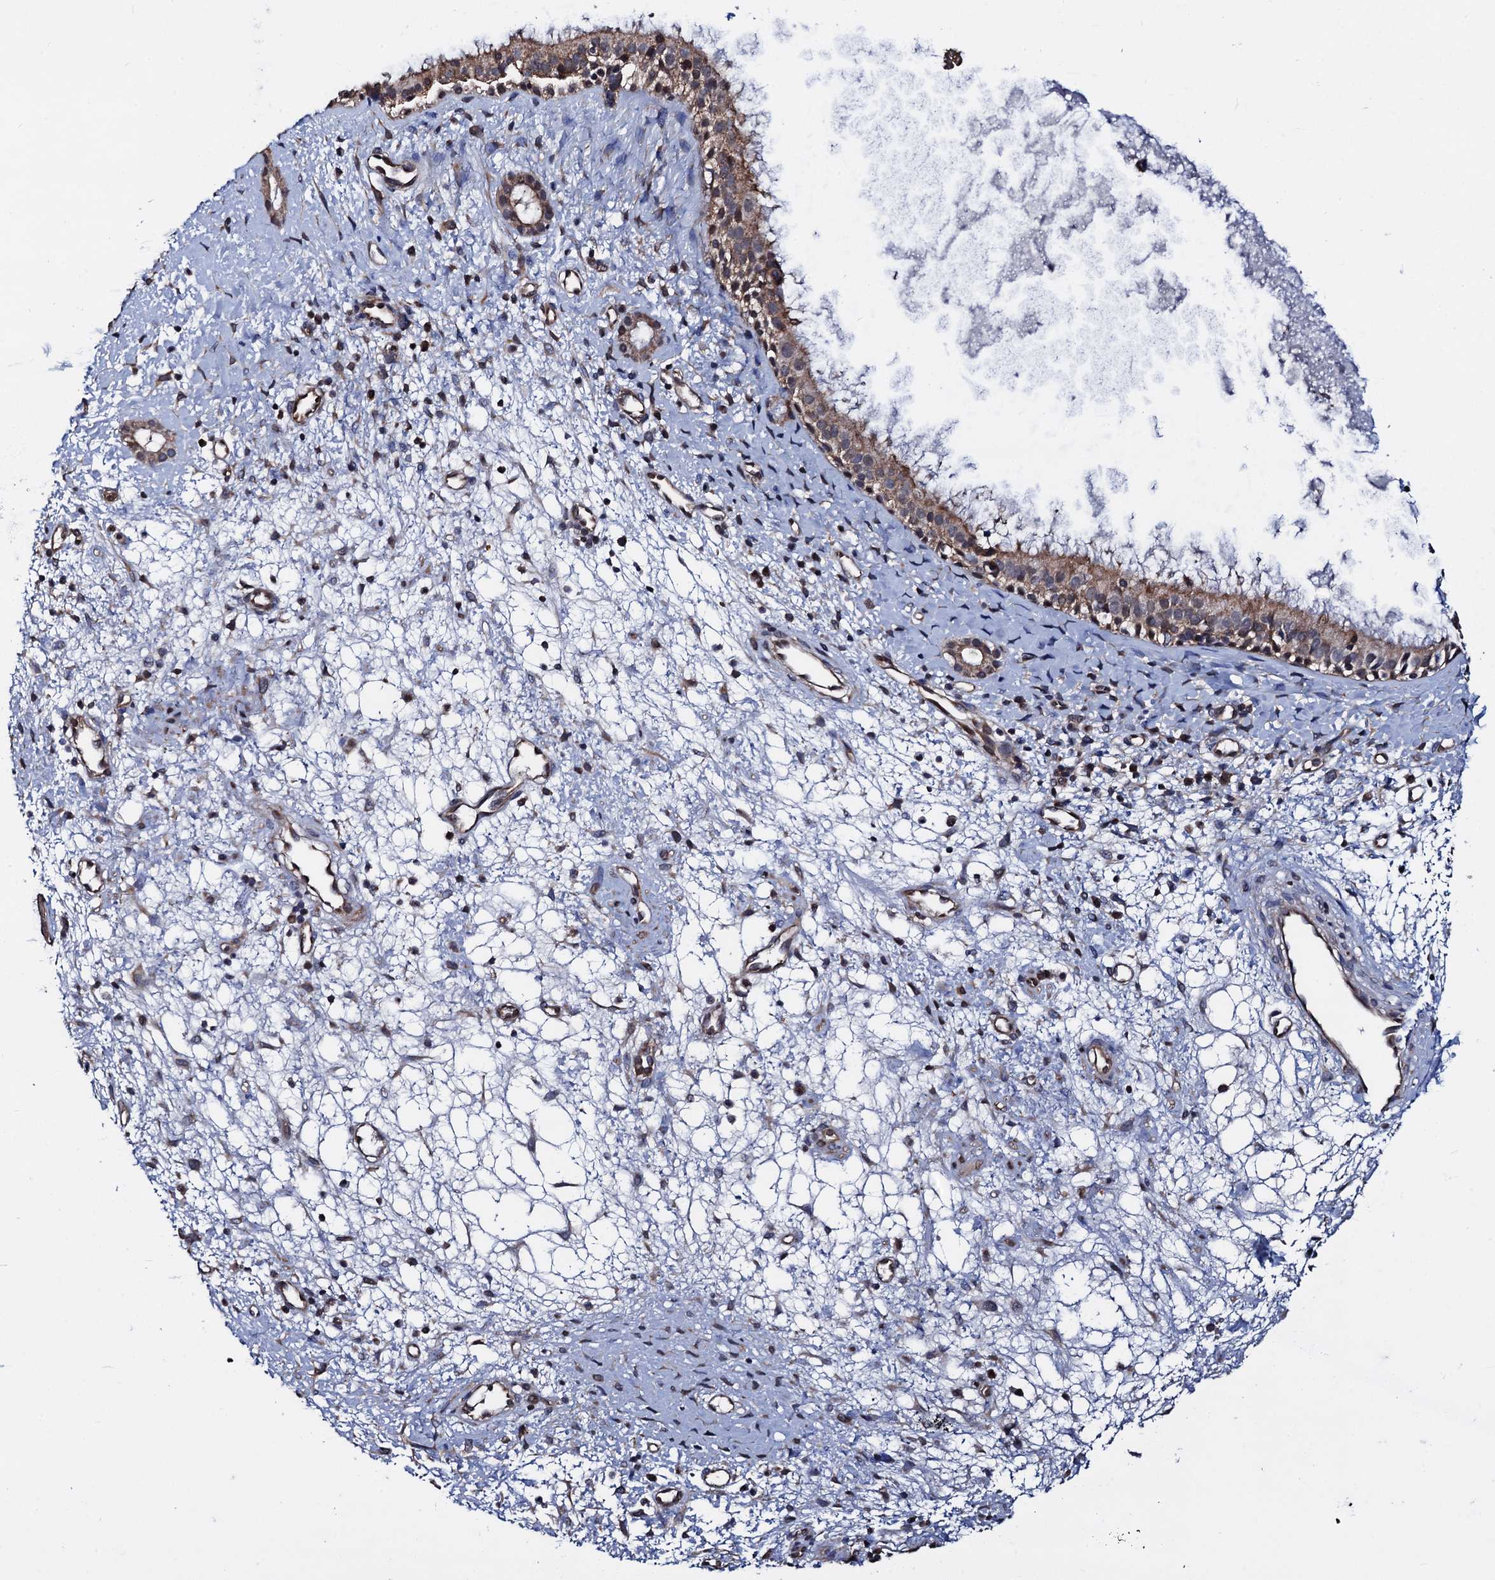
{"staining": {"intensity": "moderate", "quantity": ">75%", "location": "cytoplasmic/membranous"}, "tissue": "nasopharynx", "cell_type": "Respiratory epithelial cells", "image_type": "normal", "snomed": [{"axis": "morphology", "description": "Normal tissue, NOS"}, {"axis": "topography", "description": "Nasopharynx"}], "caption": "Immunohistochemistry histopathology image of benign human nasopharynx stained for a protein (brown), which reveals medium levels of moderate cytoplasmic/membranous expression in approximately >75% of respiratory epithelial cells.", "gene": "PTCD3", "patient": {"sex": "male", "age": 22}}